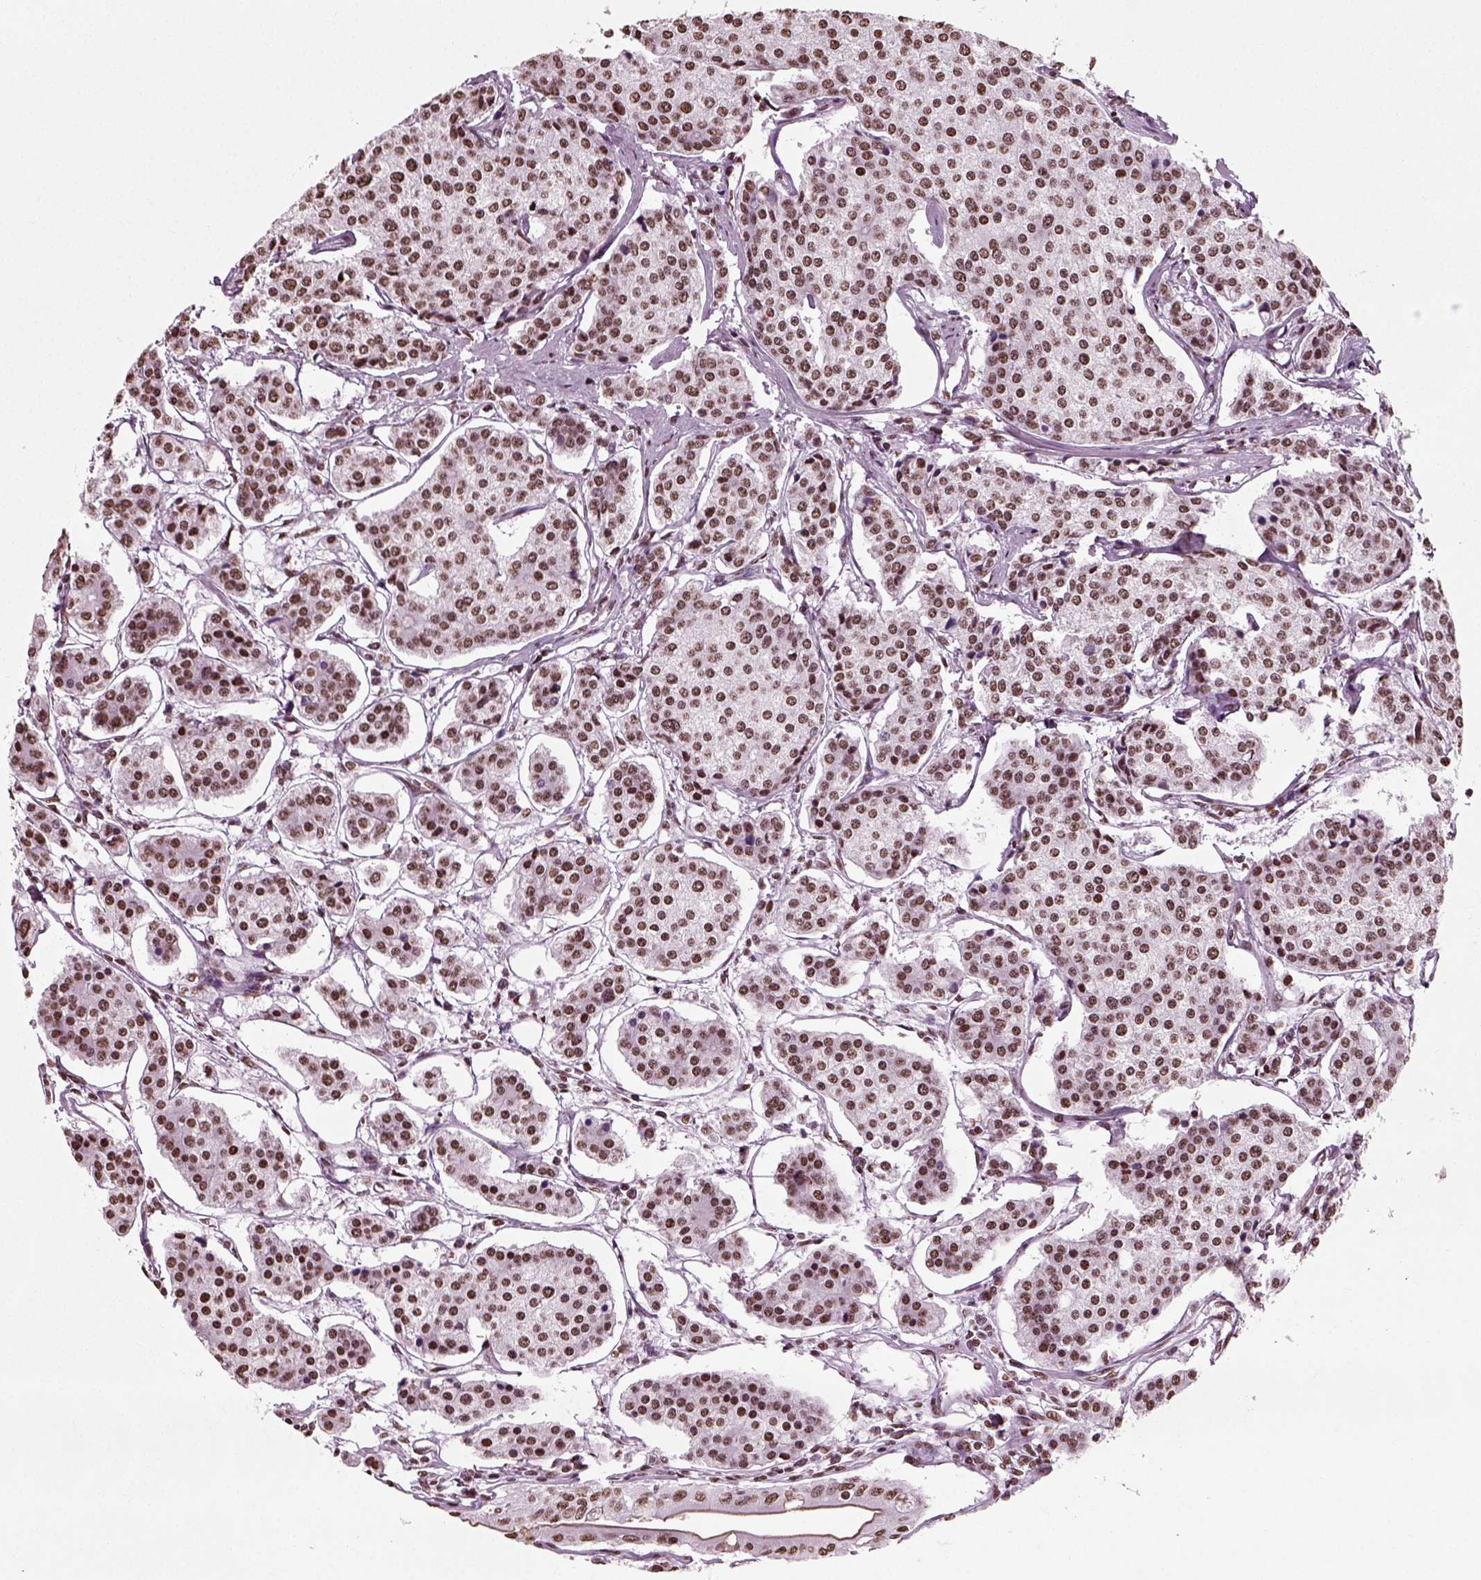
{"staining": {"intensity": "moderate", "quantity": ">75%", "location": "nuclear"}, "tissue": "carcinoid", "cell_type": "Tumor cells", "image_type": "cancer", "snomed": [{"axis": "morphology", "description": "Carcinoid, malignant, NOS"}, {"axis": "topography", "description": "Small intestine"}], "caption": "A brown stain labels moderate nuclear expression of a protein in human malignant carcinoid tumor cells.", "gene": "POLR1H", "patient": {"sex": "female", "age": 65}}